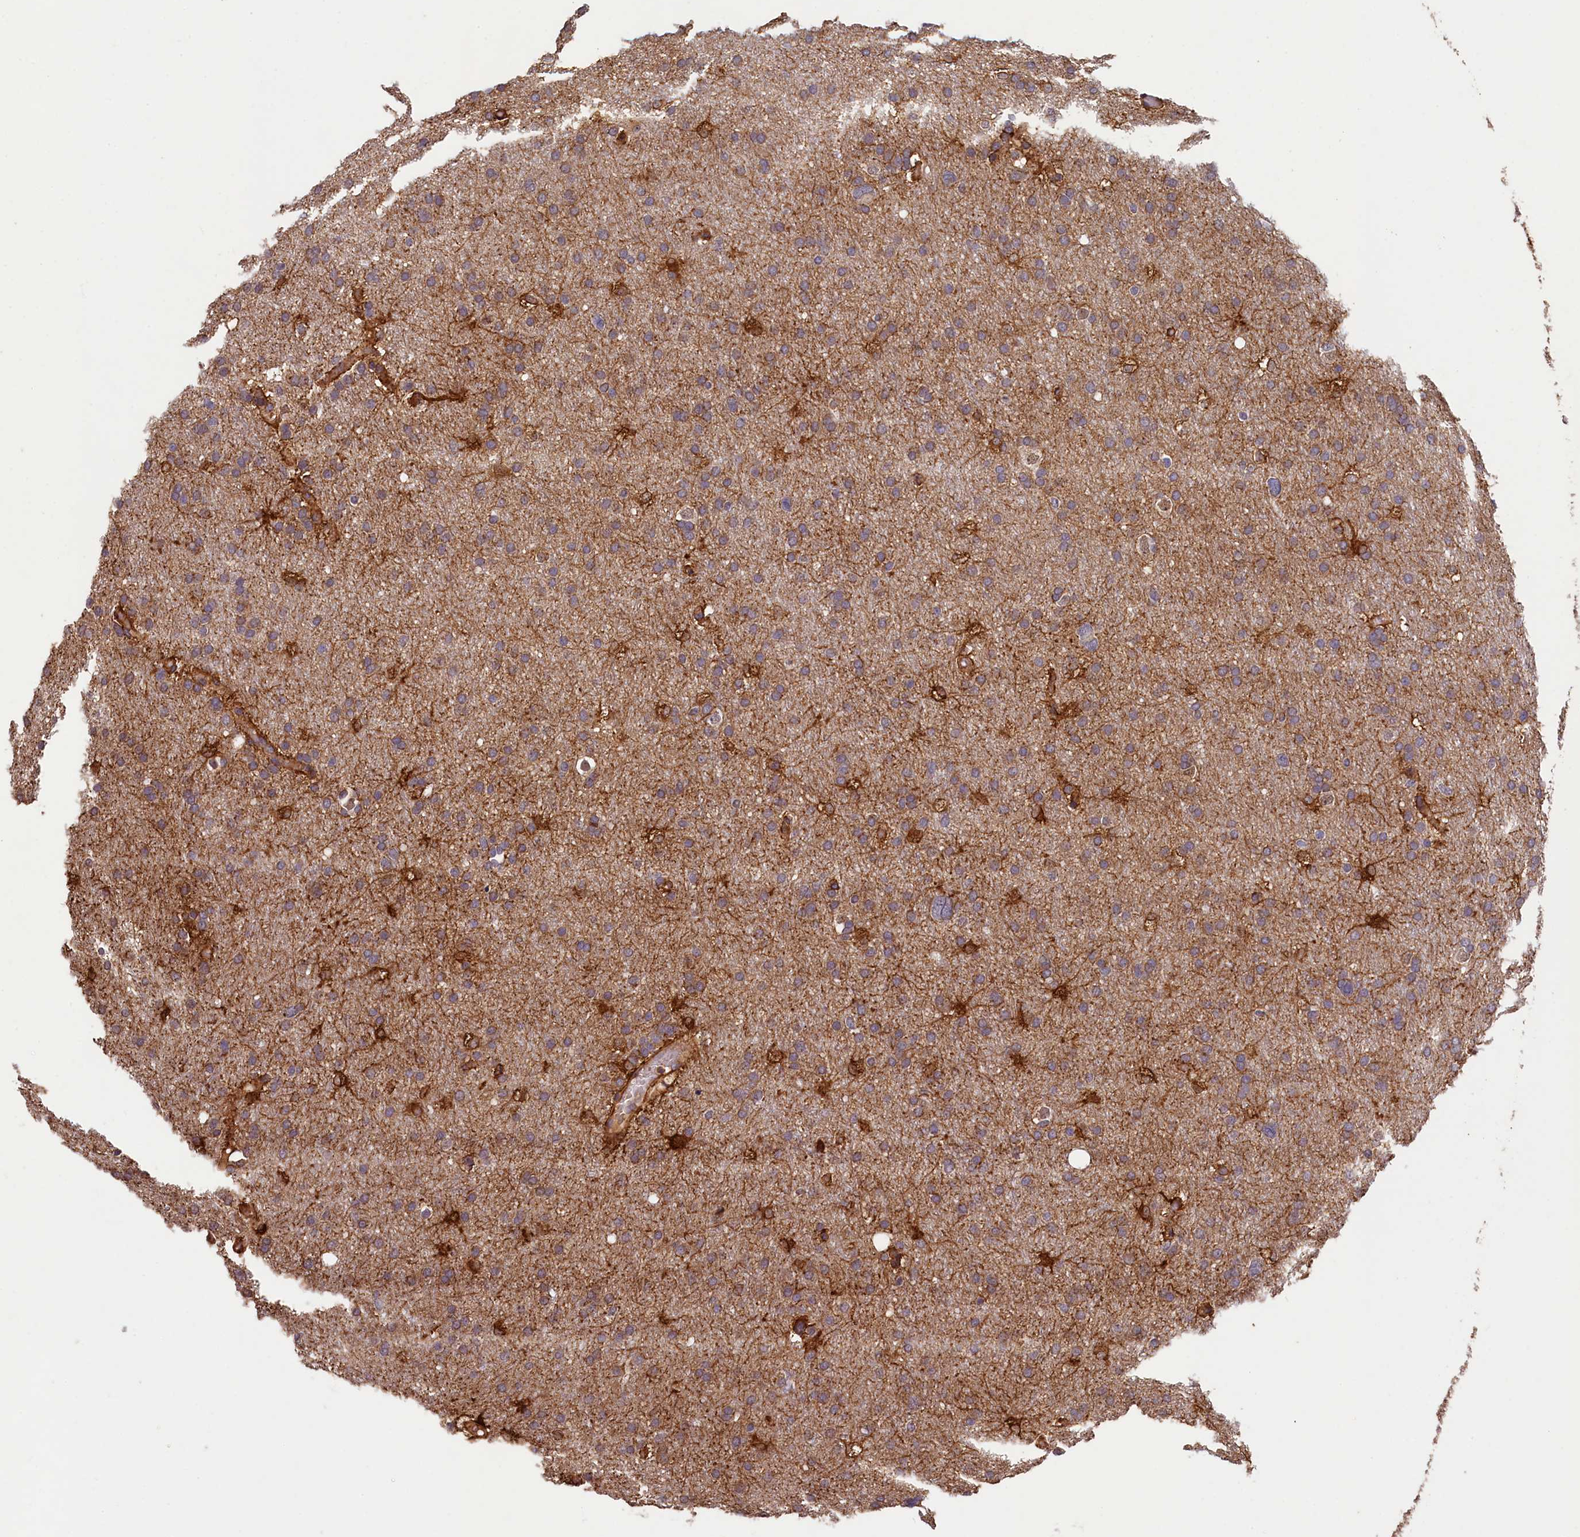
{"staining": {"intensity": "moderate", "quantity": "<25%", "location": "cytoplasmic/membranous"}, "tissue": "glioma", "cell_type": "Tumor cells", "image_type": "cancer", "snomed": [{"axis": "morphology", "description": "Glioma, malignant, High grade"}, {"axis": "topography", "description": "Cerebral cortex"}], "caption": "IHC (DAB) staining of glioma reveals moderate cytoplasmic/membranous protein positivity in approximately <25% of tumor cells. The protein is stained brown, and the nuclei are stained in blue (DAB (3,3'-diaminobenzidine) IHC with brightfield microscopy, high magnification).", "gene": "ACSBG1", "patient": {"sex": "female", "age": 36}}